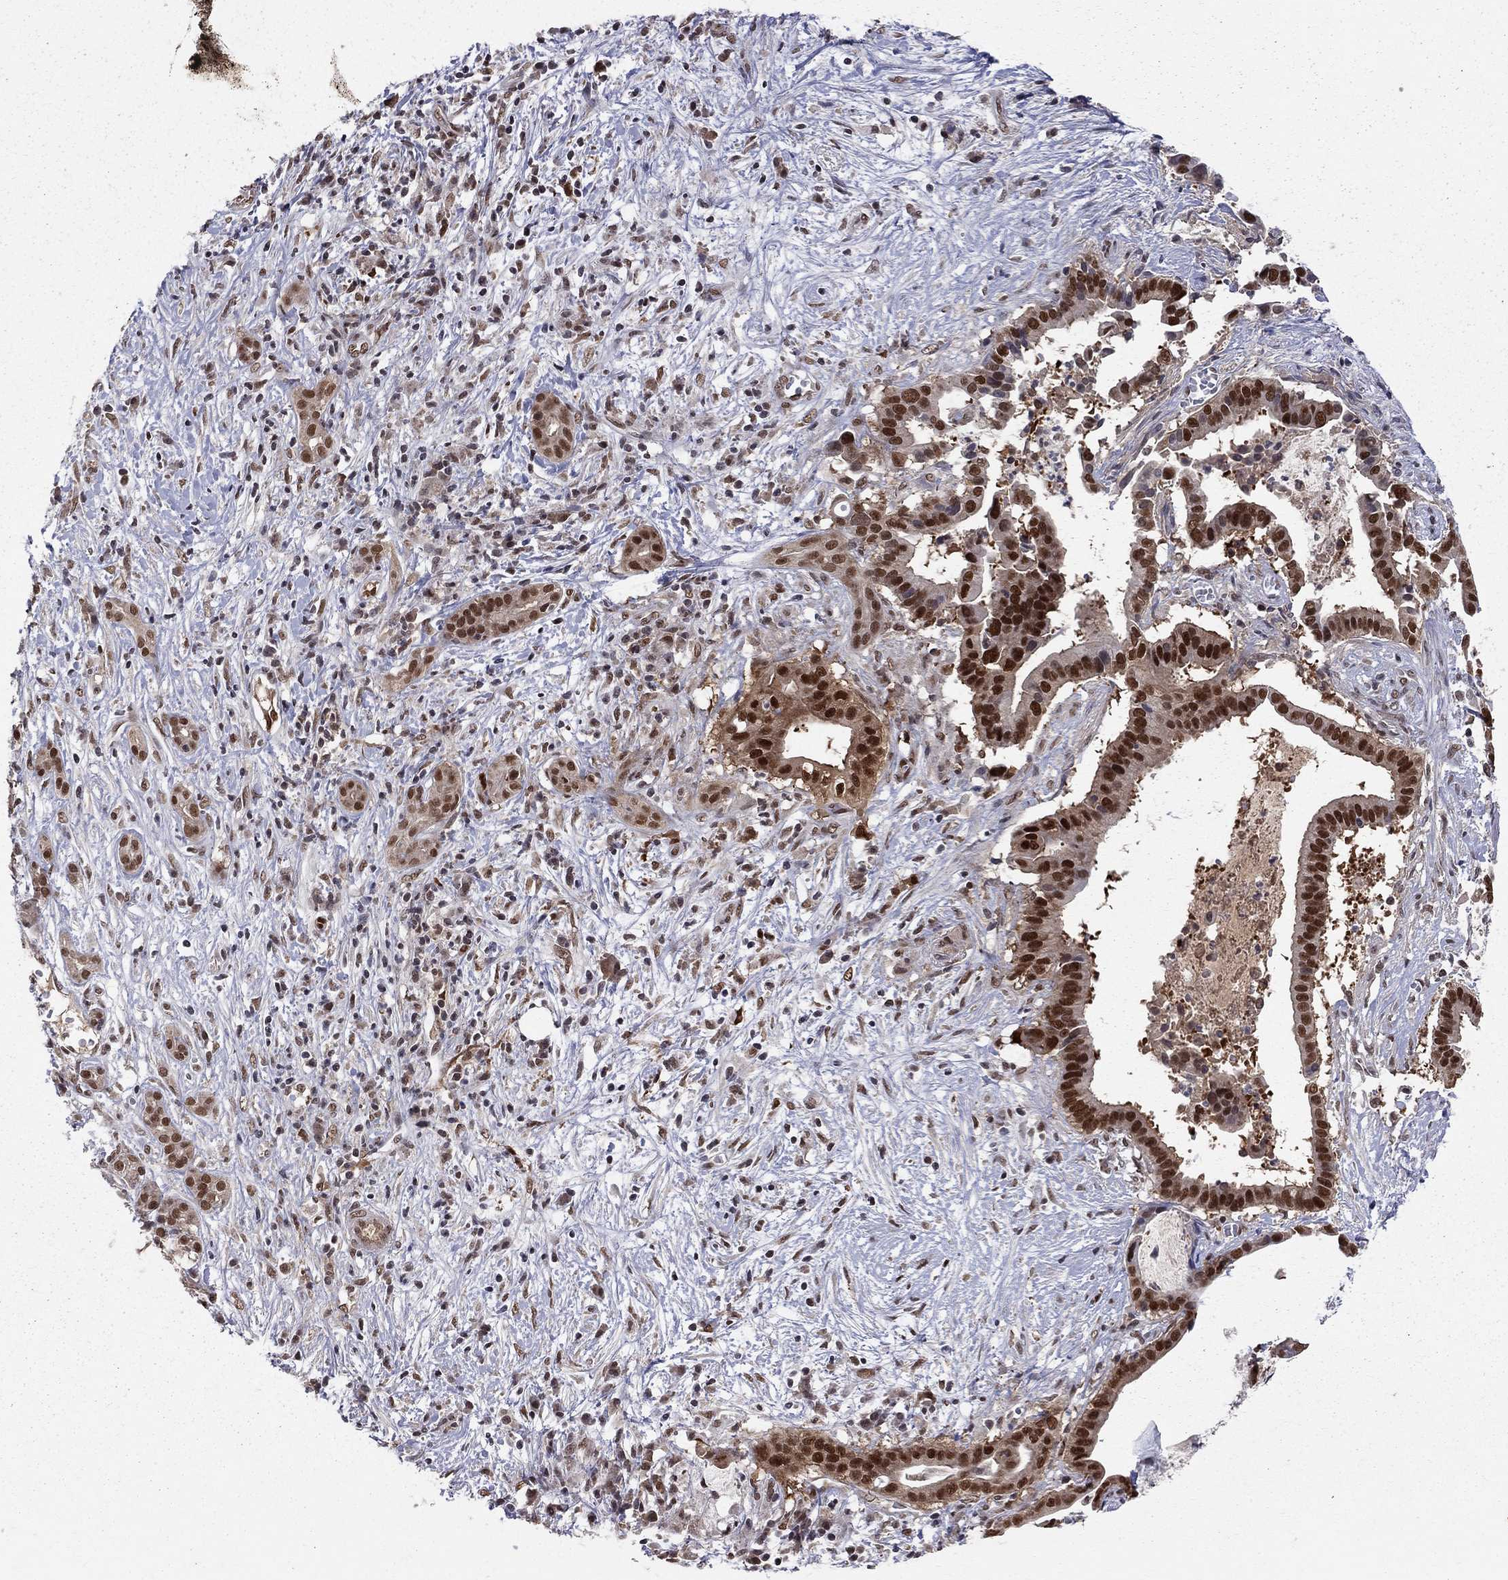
{"staining": {"intensity": "strong", "quantity": ">75%", "location": "nuclear"}, "tissue": "pancreatic cancer", "cell_type": "Tumor cells", "image_type": "cancer", "snomed": [{"axis": "morphology", "description": "Adenocarcinoma, NOS"}, {"axis": "topography", "description": "Pancreas"}], "caption": "This histopathology image shows immunohistochemistry (IHC) staining of pancreatic cancer (adenocarcinoma), with high strong nuclear staining in about >75% of tumor cells.", "gene": "SAP30L", "patient": {"sex": "male", "age": 61}}